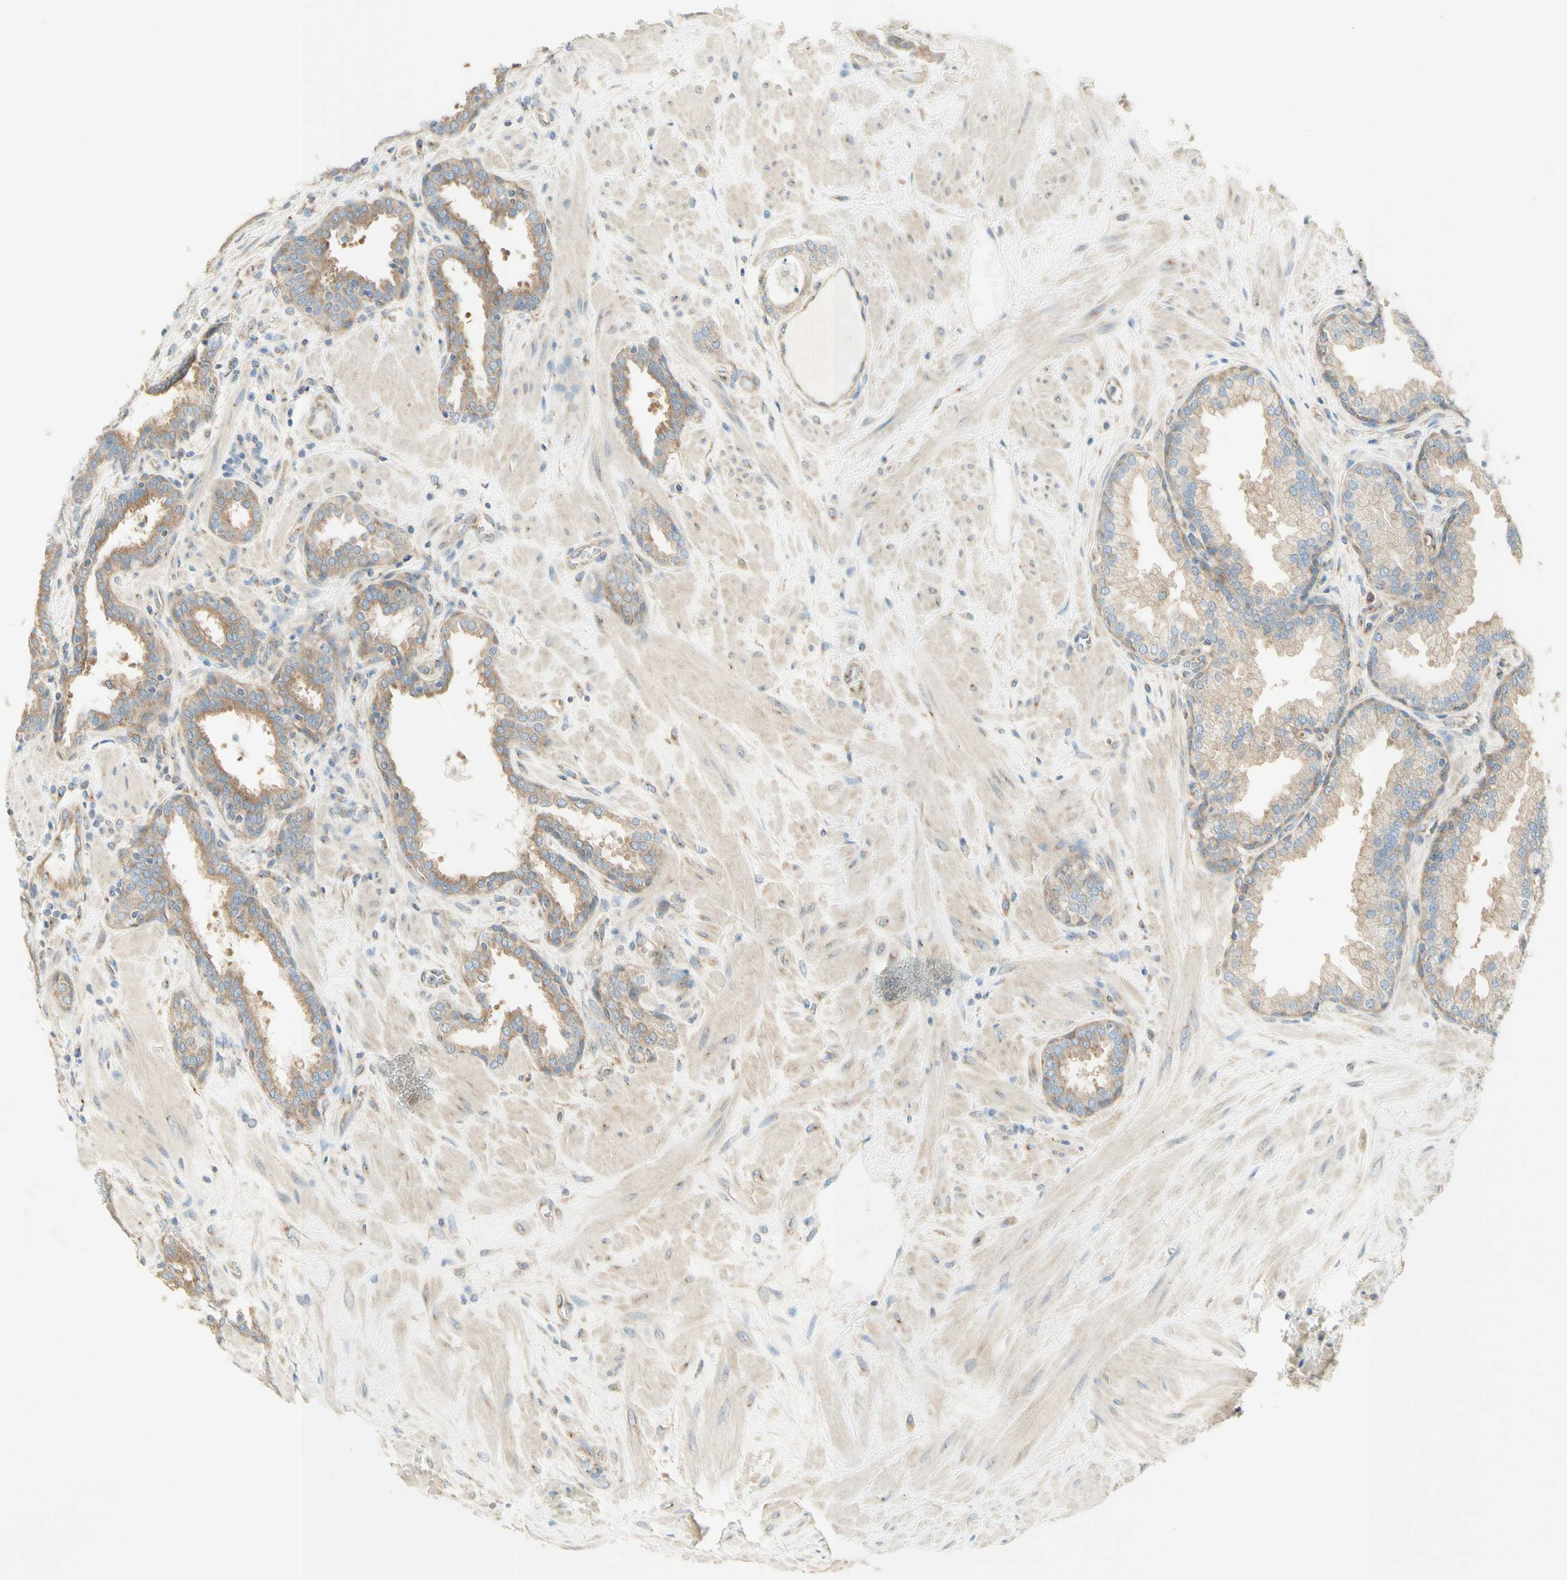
{"staining": {"intensity": "weak", "quantity": "25%-75%", "location": "cytoplasmic/membranous"}, "tissue": "prostate", "cell_type": "Glandular cells", "image_type": "normal", "snomed": [{"axis": "morphology", "description": "Normal tissue, NOS"}, {"axis": "topography", "description": "Prostate"}], "caption": "Immunohistochemistry (DAB (3,3'-diaminobenzidine)) staining of normal human prostate exhibits weak cytoplasmic/membranous protein positivity in about 25%-75% of glandular cells.", "gene": "DYNC1H1", "patient": {"sex": "male", "age": 51}}